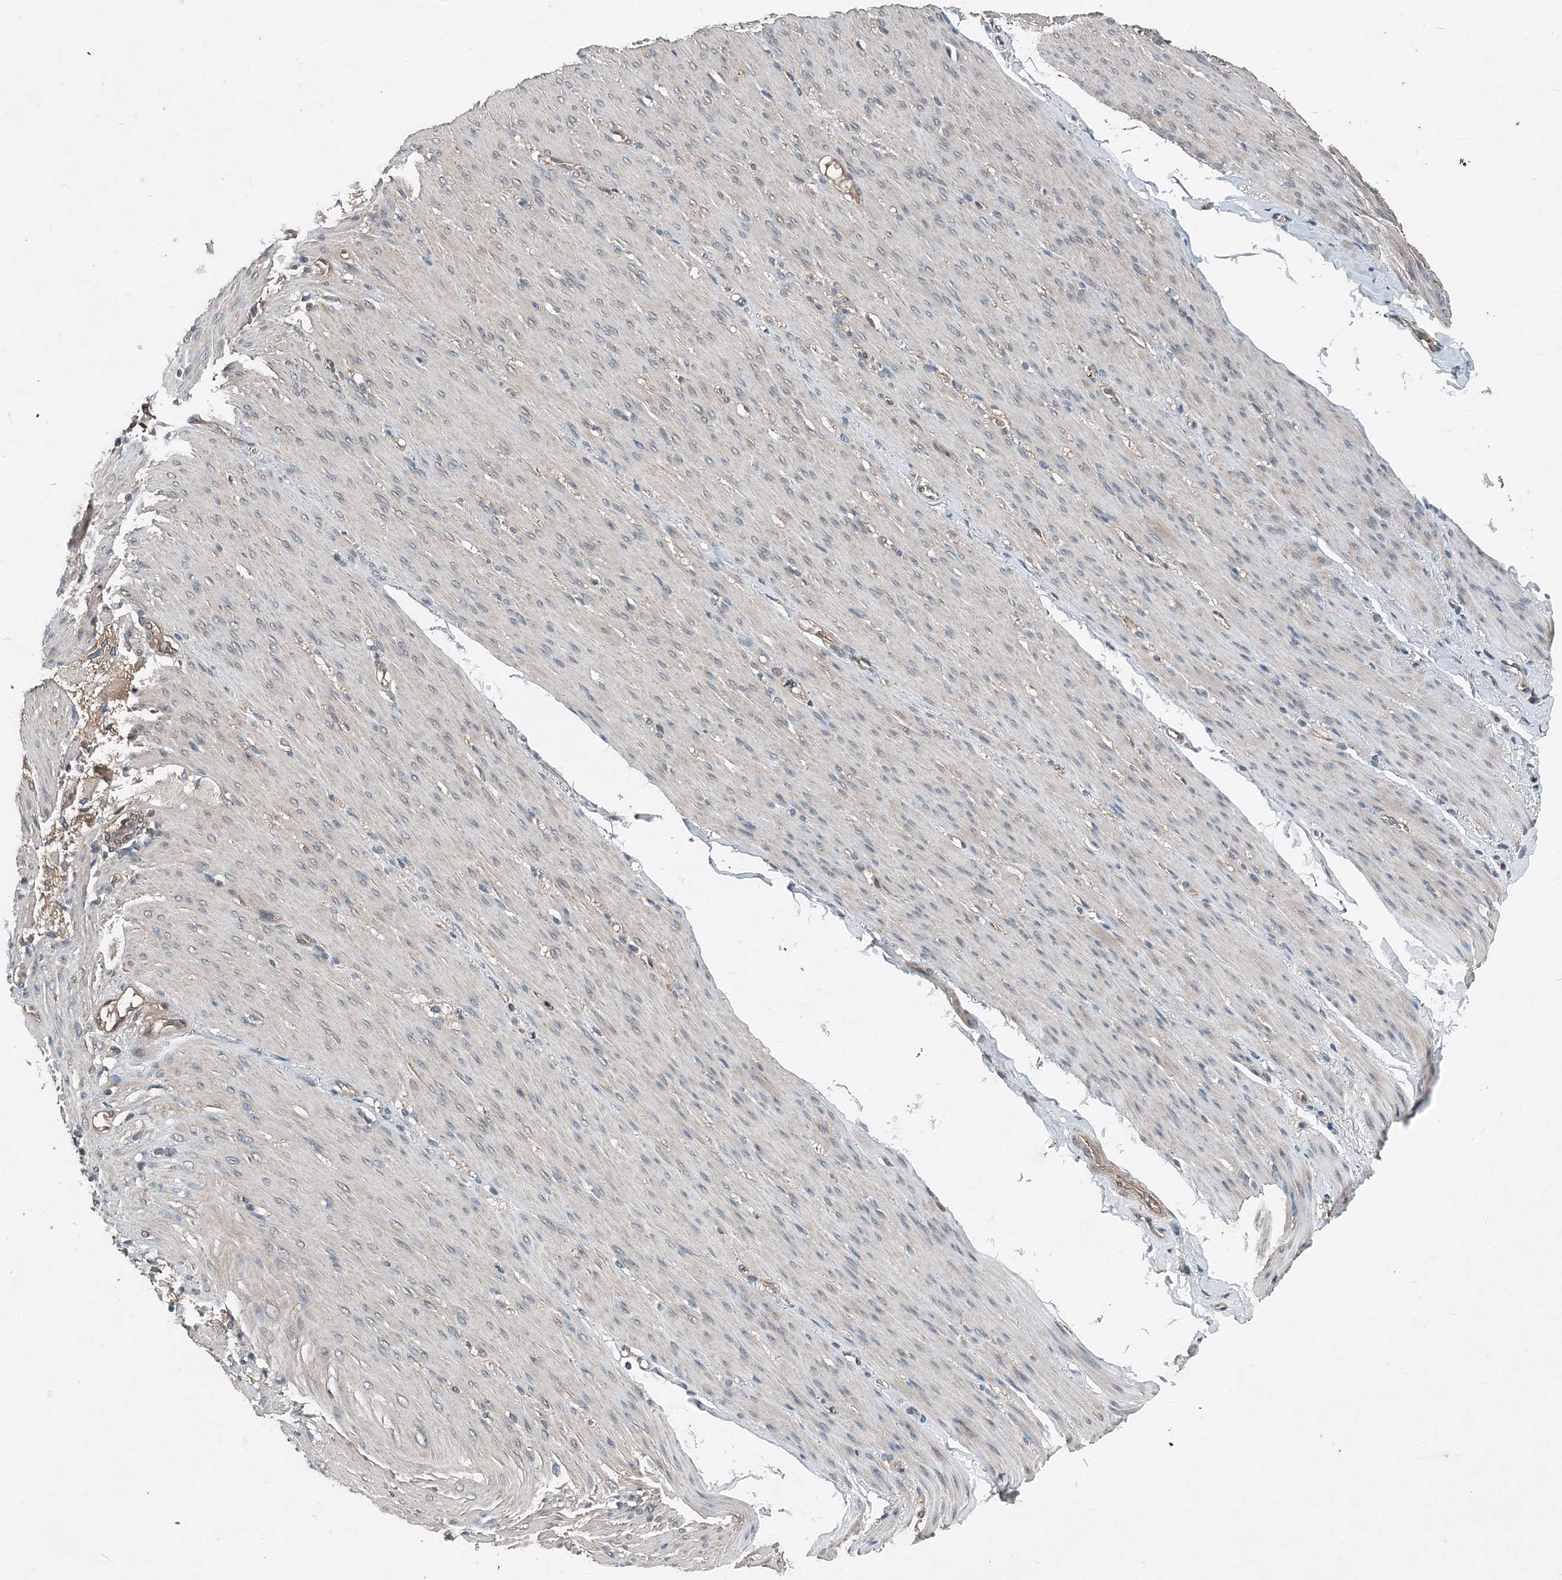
{"staining": {"intensity": "negative", "quantity": "none", "location": "none"}, "tissue": "adipose tissue", "cell_type": "Adipocytes", "image_type": "normal", "snomed": [{"axis": "morphology", "description": "Normal tissue, NOS"}, {"axis": "topography", "description": "Colon"}, {"axis": "topography", "description": "Peripheral nerve tissue"}], "caption": "Immunohistochemistry (IHC) photomicrograph of normal adipose tissue: human adipose tissue stained with DAB demonstrates no significant protein positivity in adipocytes.", "gene": "SMPD3", "patient": {"sex": "female", "age": 61}}